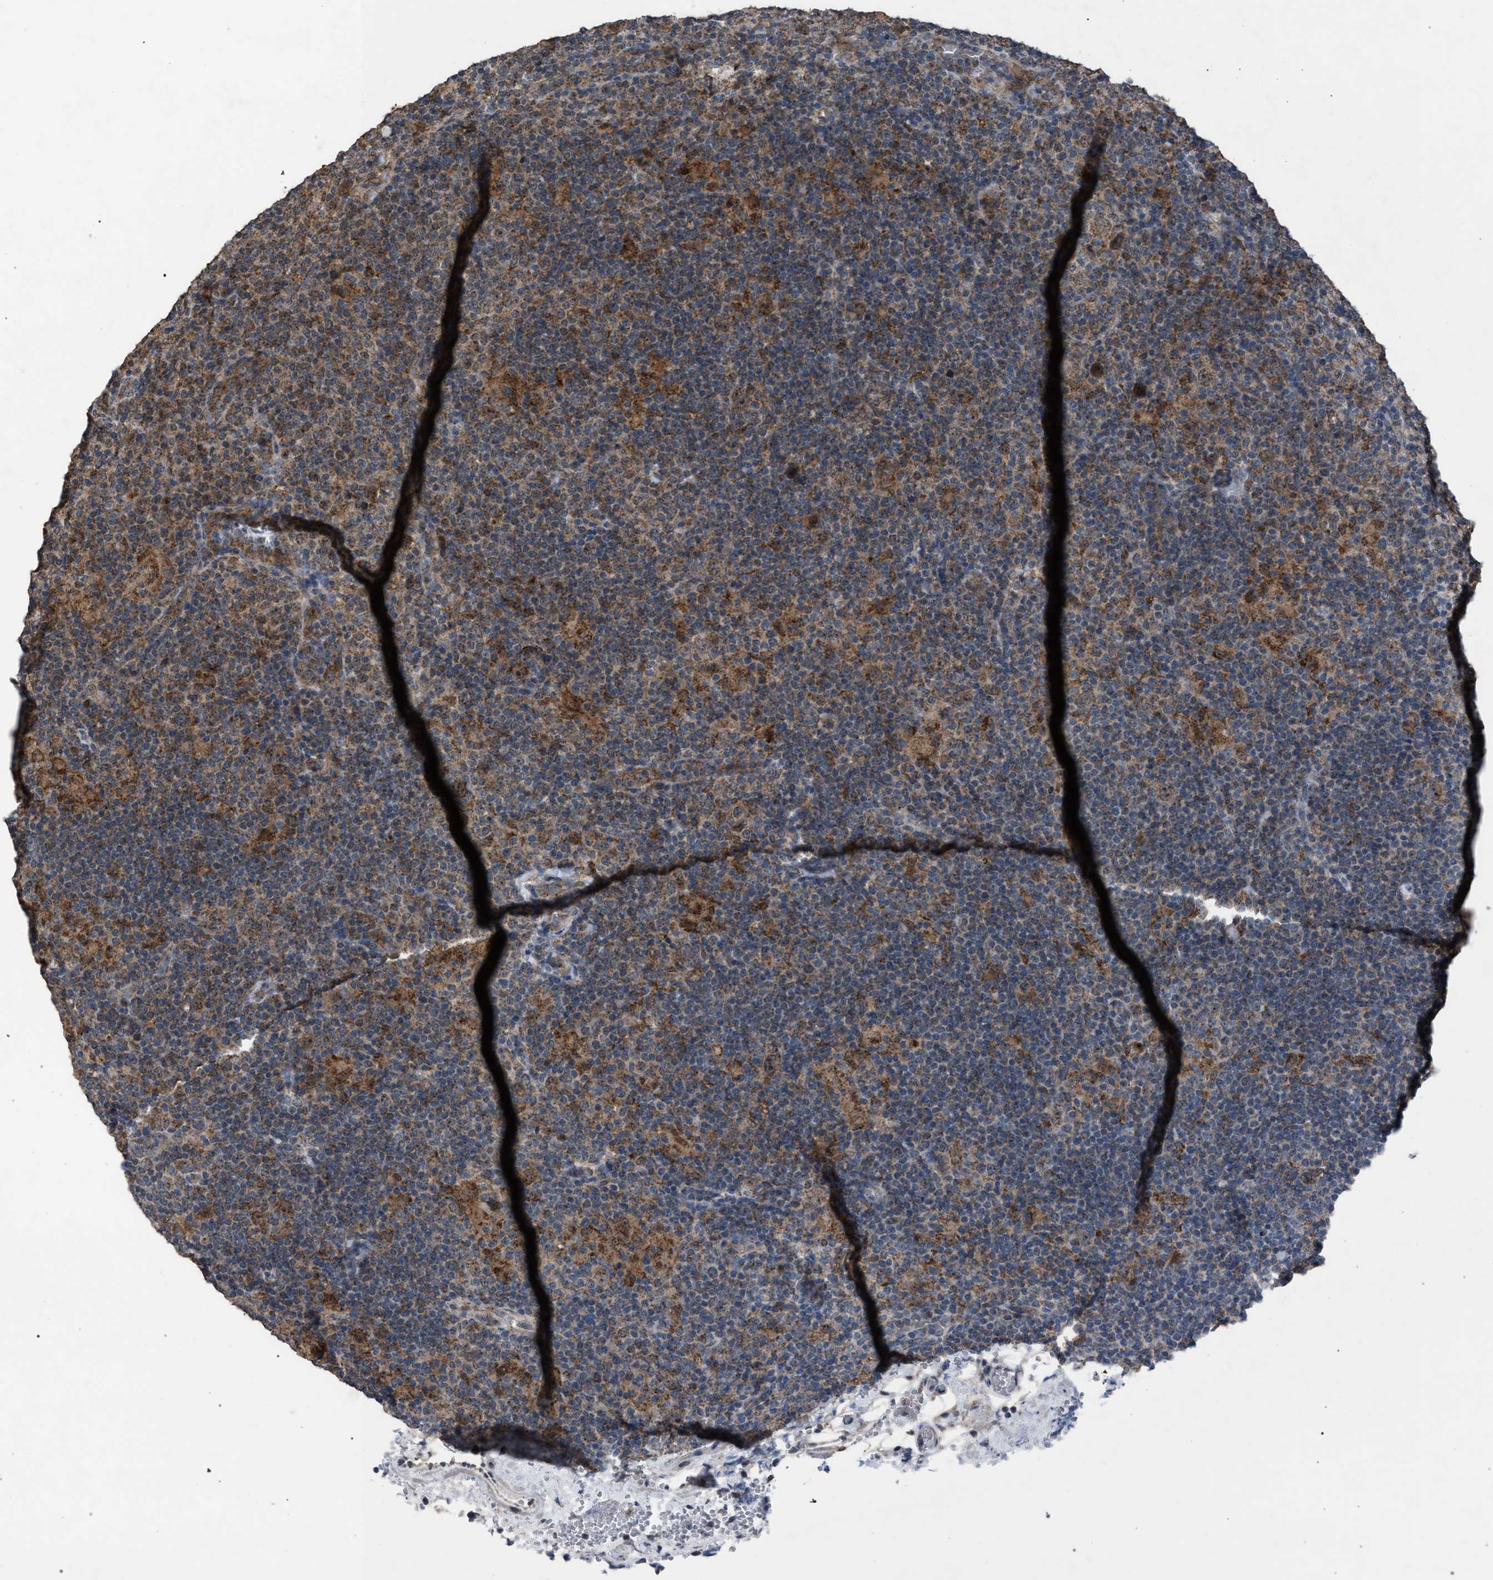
{"staining": {"intensity": "moderate", "quantity": ">75%", "location": "cytoplasmic/membranous"}, "tissue": "lymphoma", "cell_type": "Tumor cells", "image_type": "cancer", "snomed": [{"axis": "morphology", "description": "Hodgkin's disease, NOS"}, {"axis": "topography", "description": "Lymph node"}], "caption": "Brown immunohistochemical staining in lymphoma displays moderate cytoplasmic/membranous expression in approximately >75% of tumor cells. (IHC, brightfield microscopy, high magnification).", "gene": "HSD17B4", "patient": {"sex": "female", "age": 57}}